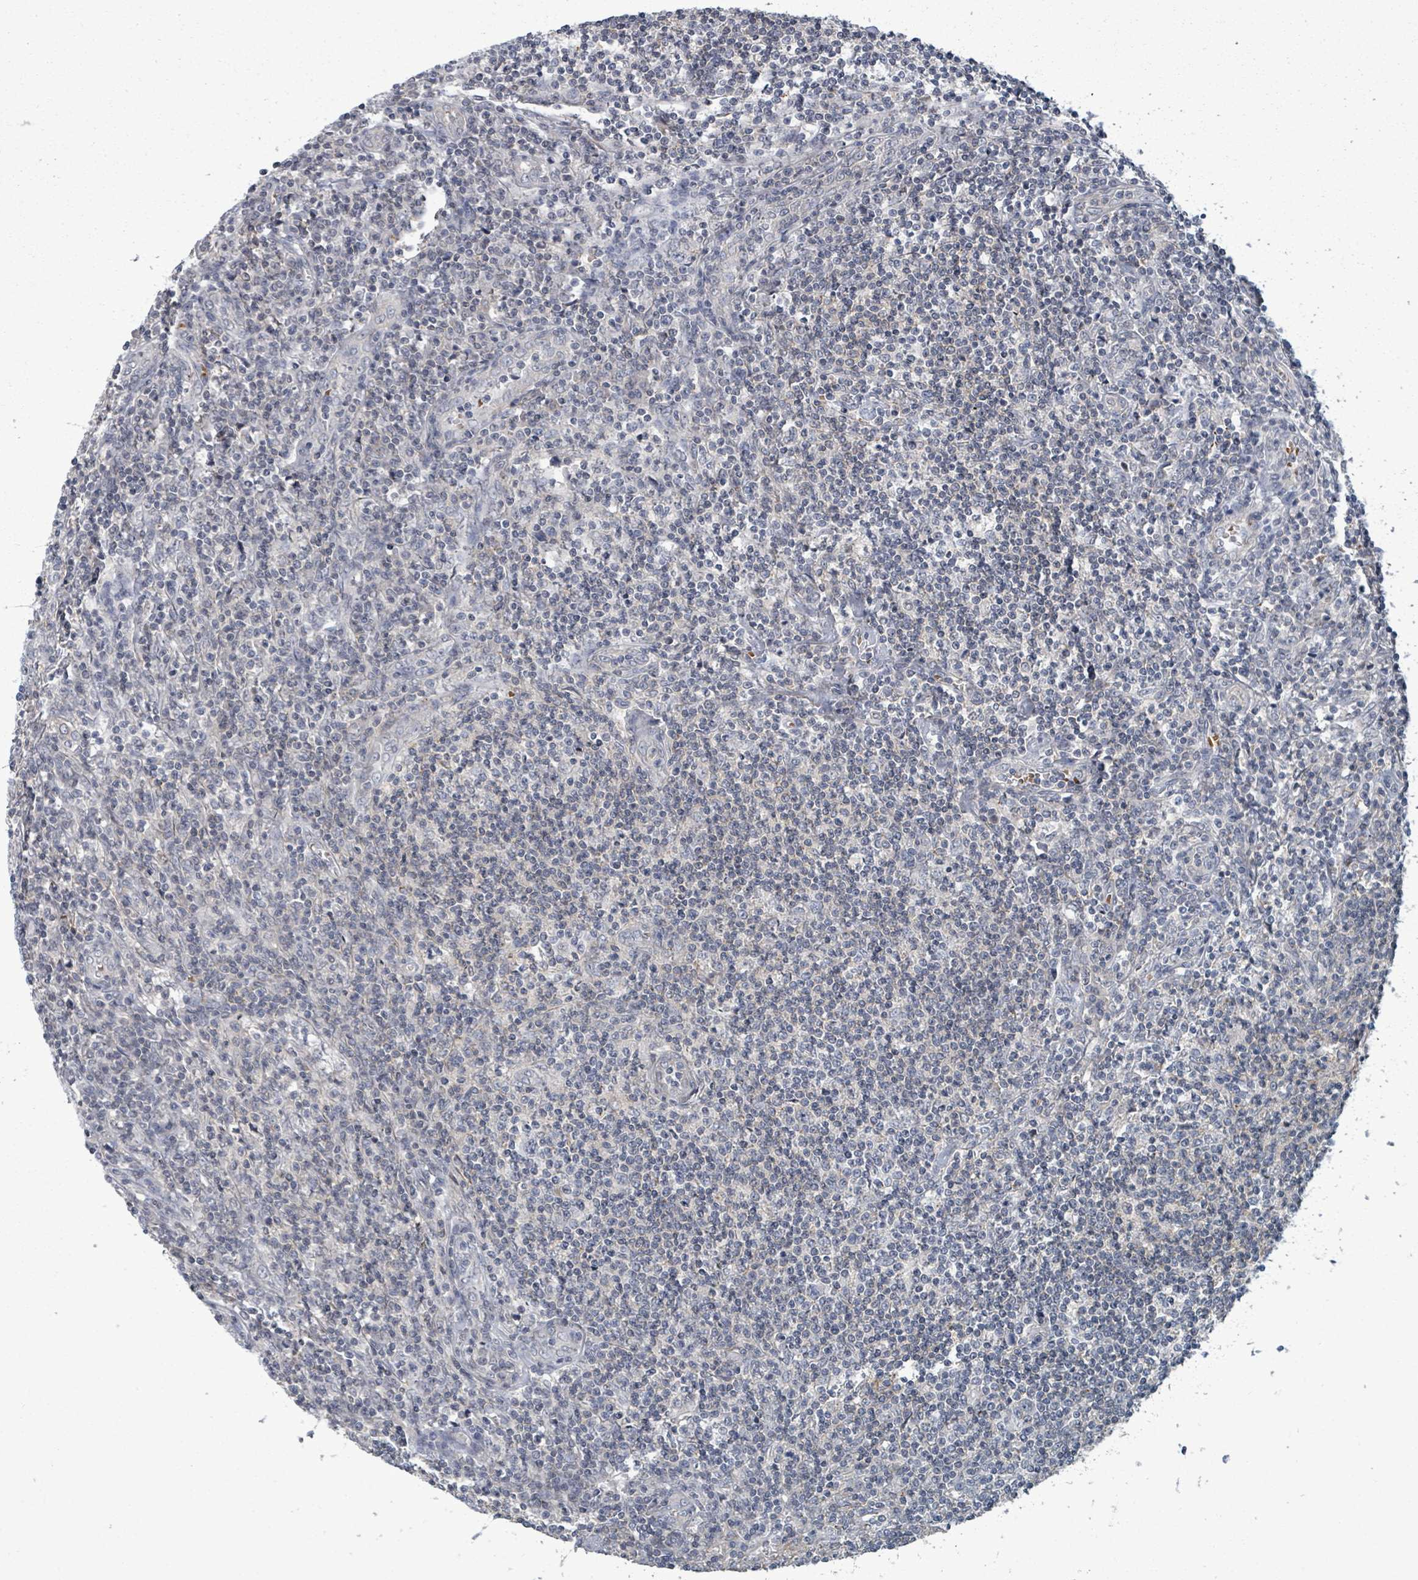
{"staining": {"intensity": "negative", "quantity": "none", "location": "none"}, "tissue": "lymphoma", "cell_type": "Tumor cells", "image_type": "cancer", "snomed": [{"axis": "morphology", "description": "Hodgkin's disease, NOS"}, {"axis": "topography", "description": "Lymph node"}], "caption": "High power microscopy image of an immunohistochemistry (IHC) photomicrograph of lymphoma, revealing no significant positivity in tumor cells. The staining was performed using DAB (3,3'-diaminobenzidine) to visualize the protein expression in brown, while the nuclei were stained in blue with hematoxylin (Magnification: 20x).", "gene": "GRM8", "patient": {"sex": "male", "age": 83}}